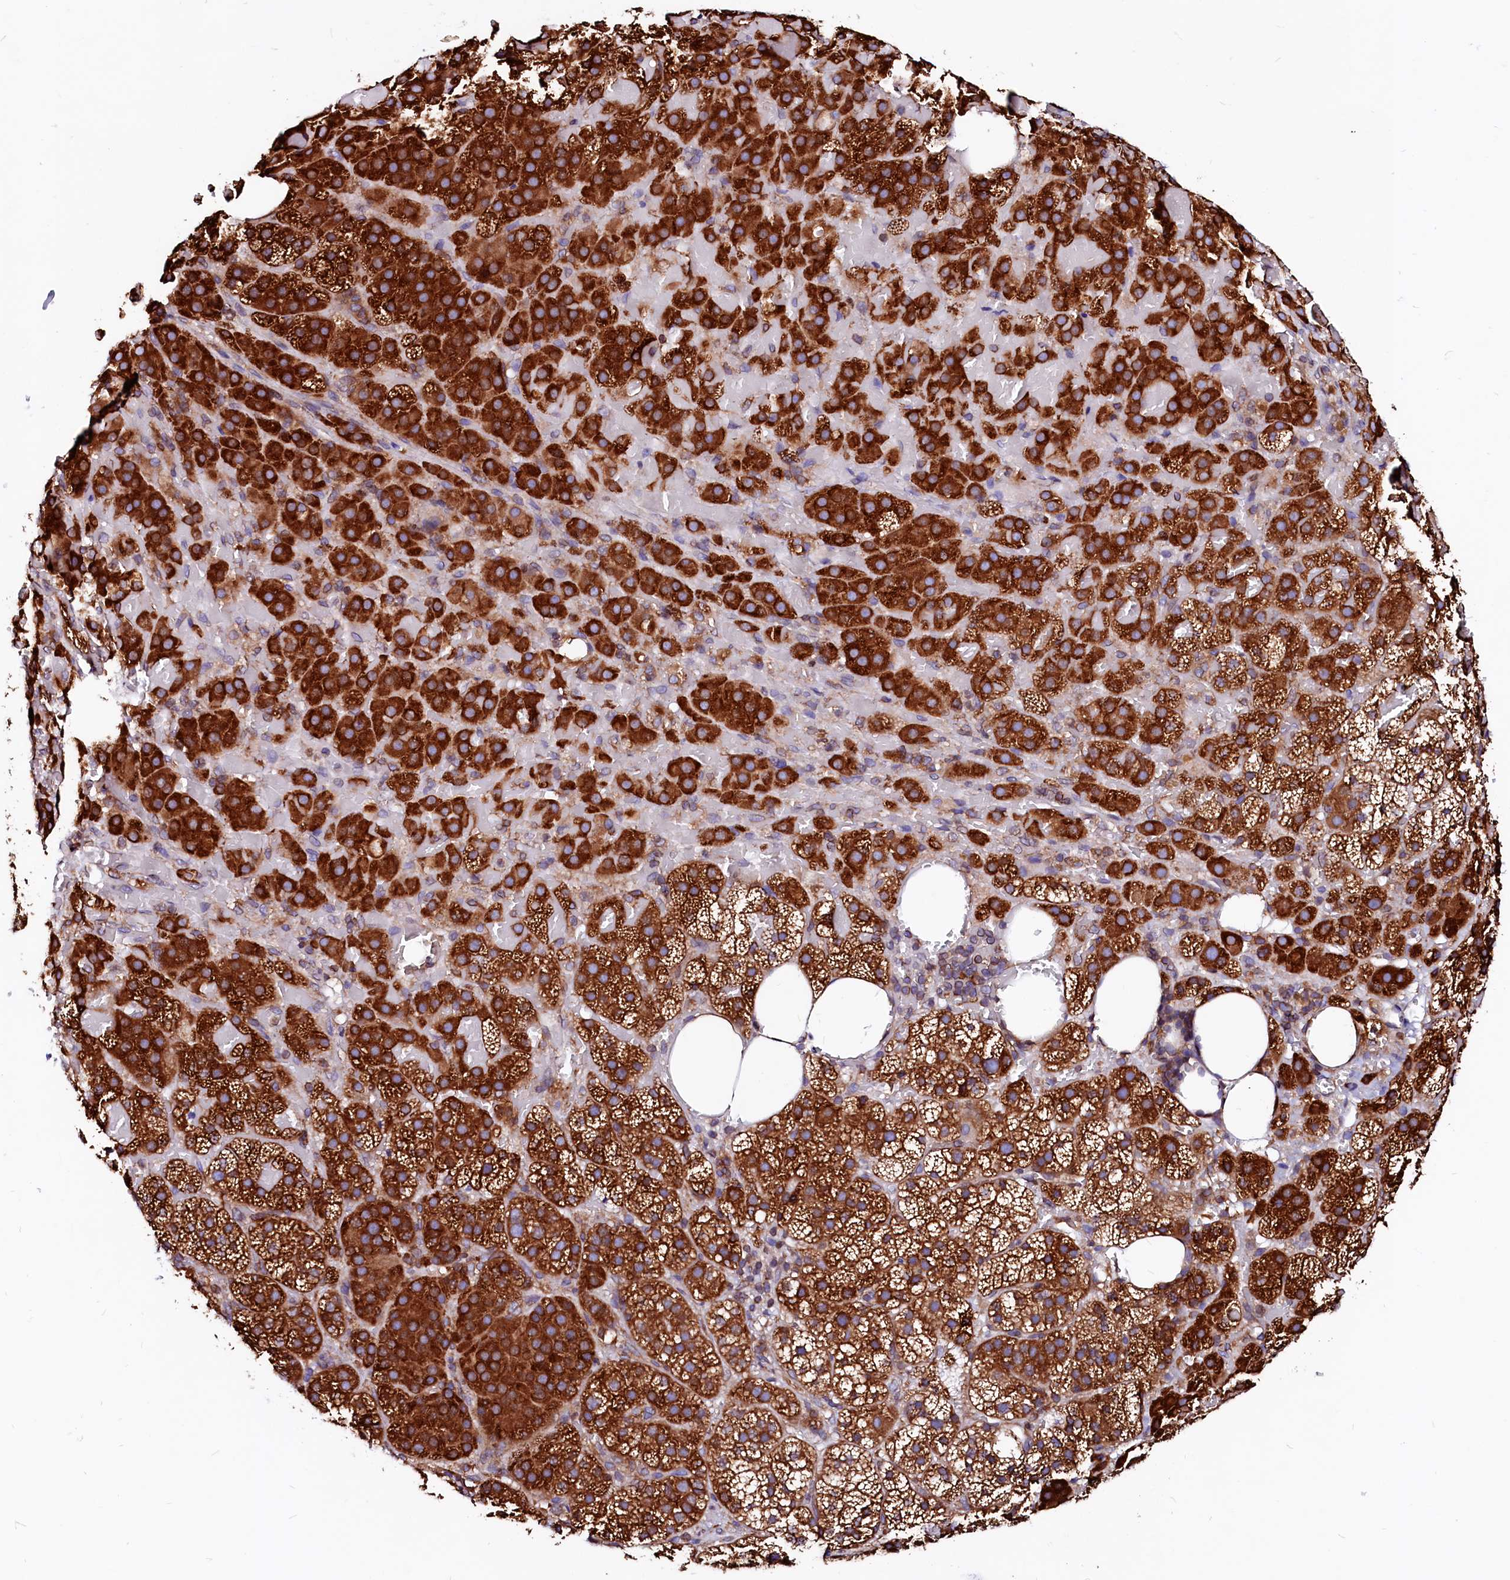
{"staining": {"intensity": "strong", "quantity": ">75%", "location": "cytoplasmic/membranous"}, "tissue": "adrenal gland", "cell_type": "Glandular cells", "image_type": "normal", "snomed": [{"axis": "morphology", "description": "Normal tissue, NOS"}, {"axis": "topography", "description": "Adrenal gland"}], "caption": "Strong cytoplasmic/membranous staining is appreciated in approximately >75% of glandular cells in benign adrenal gland. The staining was performed using DAB (3,3'-diaminobenzidine) to visualize the protein expression in brown, while the nuclei were stained in blue with hematoxylin (Magnification: 20x).", "gene": "DERL1", "patient": {"sex": "female", "age": 59}}